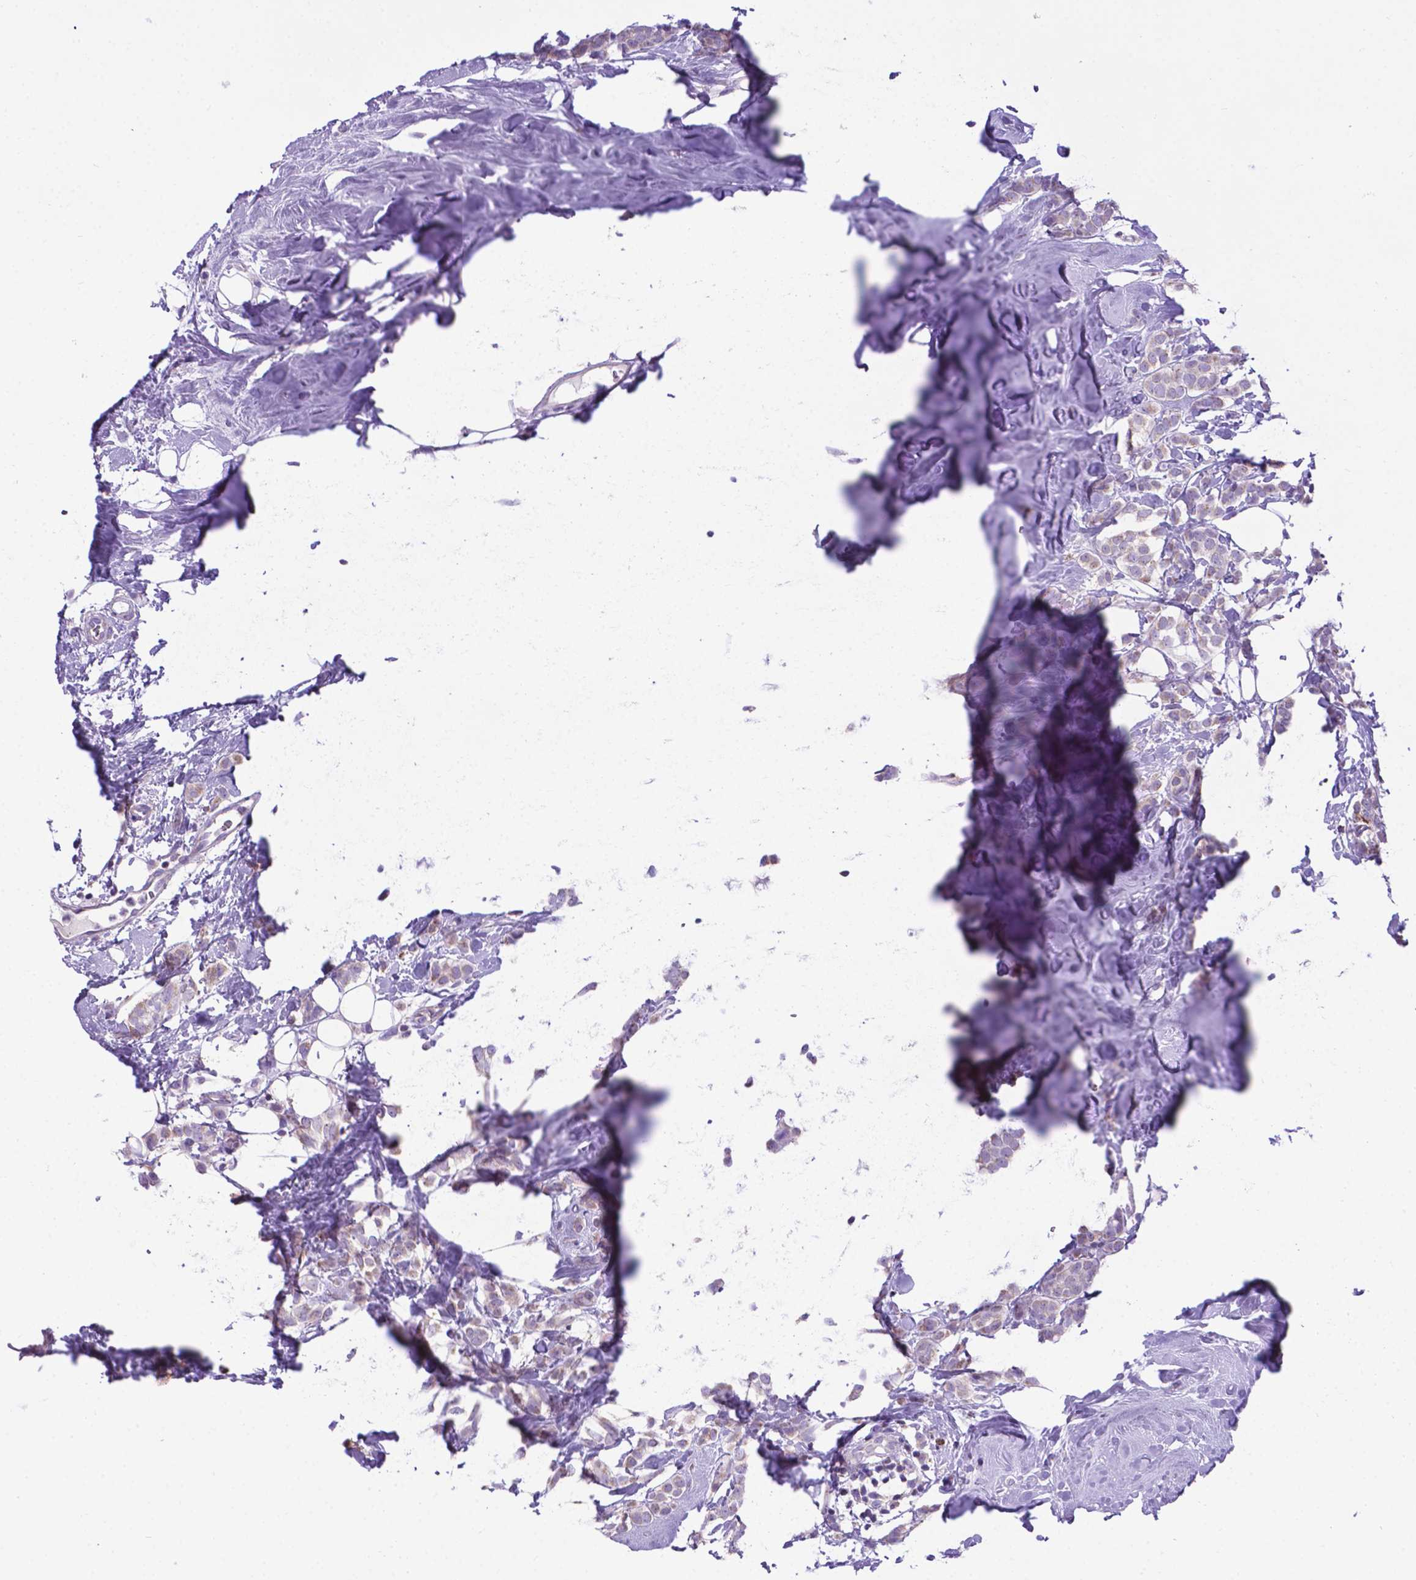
{"staining": {"intensity": "weak", "quantity": "25%-75%", "location": "cytoplasmic/membranous"}, "tissue": "breast cancer", "cell_type": "Tumor cells", "image_type": "cancer", "snomed": [{"axis": "morphology", "description": "Lobular carcinoma"}, {"axis": "topography", "description": "Breast"}], "caption": "IHC image of neoplastic tissue: breast lobular carcinoma stained using immunohistochemistry exhibits low levels of weak protein expression localized specifically in the cytoplasmic/membranous of tumor cells, appearing as a cytoplasmic/membranous brown color.", "gene": "POU3F3", "patient": {"sex": "female", "age": 49}}